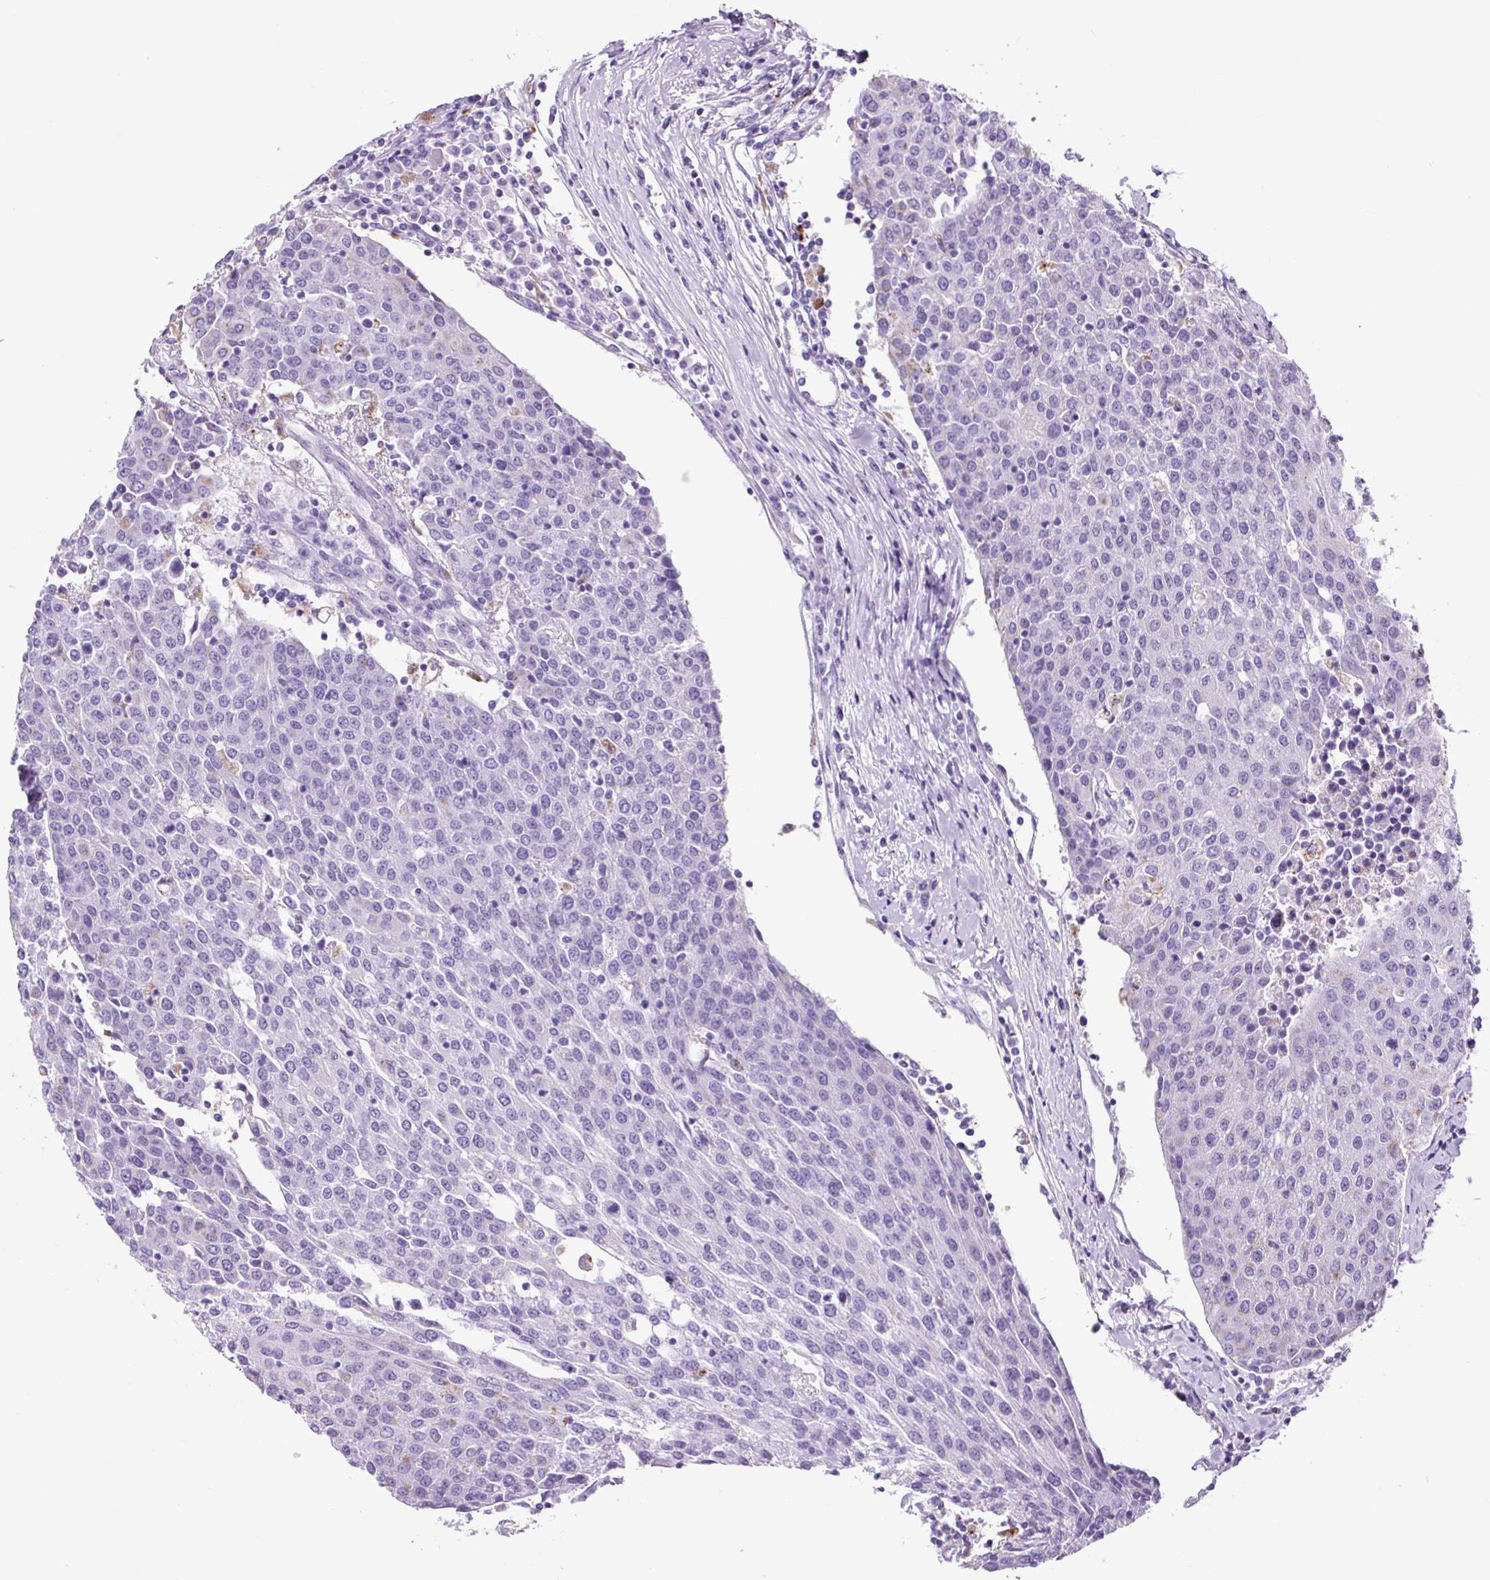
{"staining": {"intensity": "negative", "quantity": "none", "location": "none"}, "tissue": "urothelial cancer", "cell_type": "Tumor cells", "image_type": "cancer", "snomed": [{"axis": "morphology", "description": "Urothelial carcinoma, High grade"}, {"axis": "topography", "description": "Urinary bladder"}], "caption": "Urothelial cancer was stained to show a protein in brown. There is no significant expression in tumor cells.", "gene": "LCN10", "patient": {"sex": "female", "age": 85}}